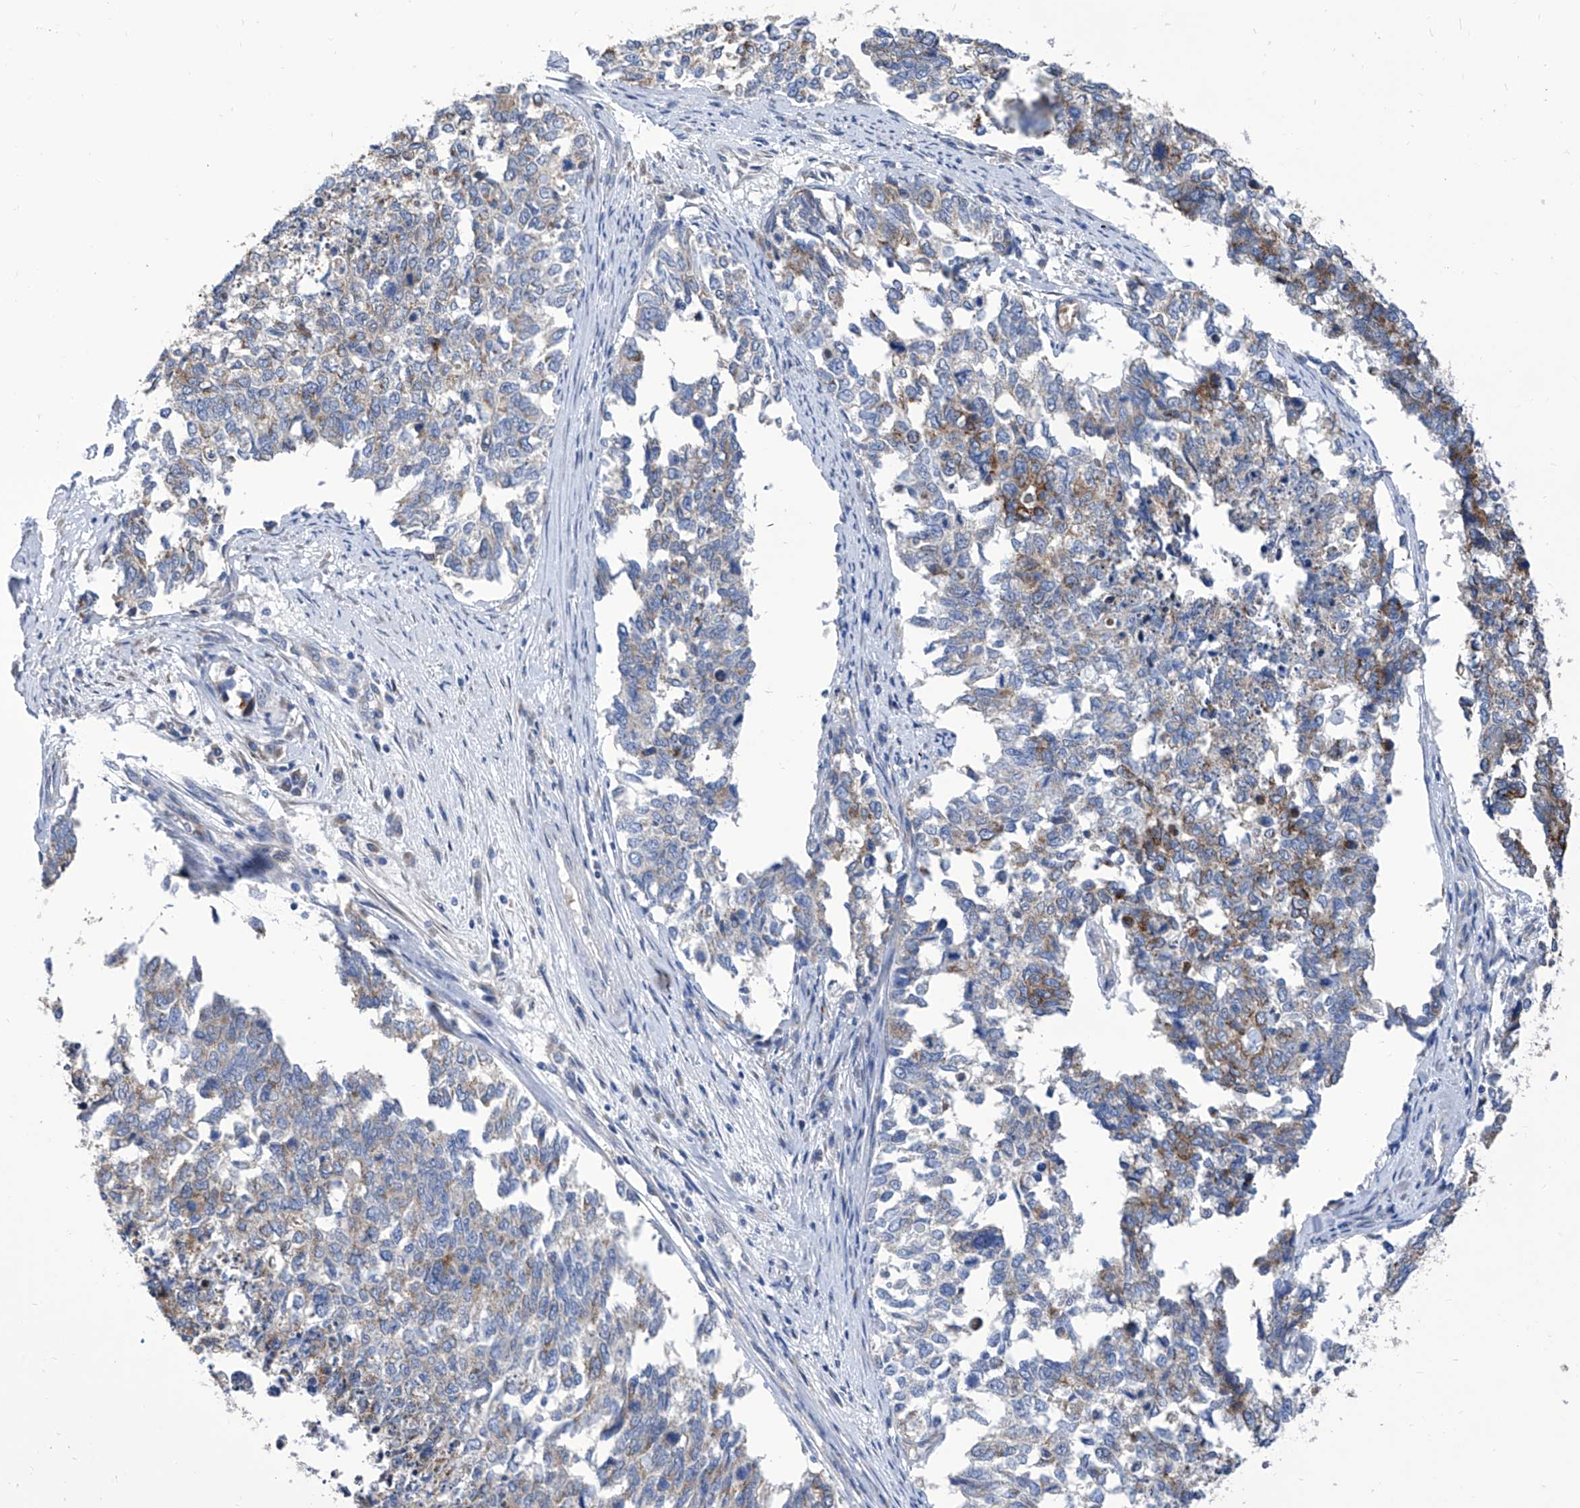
{"staining": {"intensity": "moderate", "quantity": "<25%", "location": "cytoplasmic/membranous"}, "tissue": "cervical cancer", "cell_type": "Tumor cells", "image_type": "cancer", "snomed": [{"axis": "morphology", "description": "Squamous cell carcinoma, NOS"}, {"axis": "topography", "description": "Cervix"}], "caption": "Brown immunohistochemical staining in cervical cancer (squamous cell carcinoma) shows moderate cytoplasmic/membranous staining in approximately <25% of tumor cells.", "gene": "TJAP1", "patient": {"sex": "female", "age": 63}}